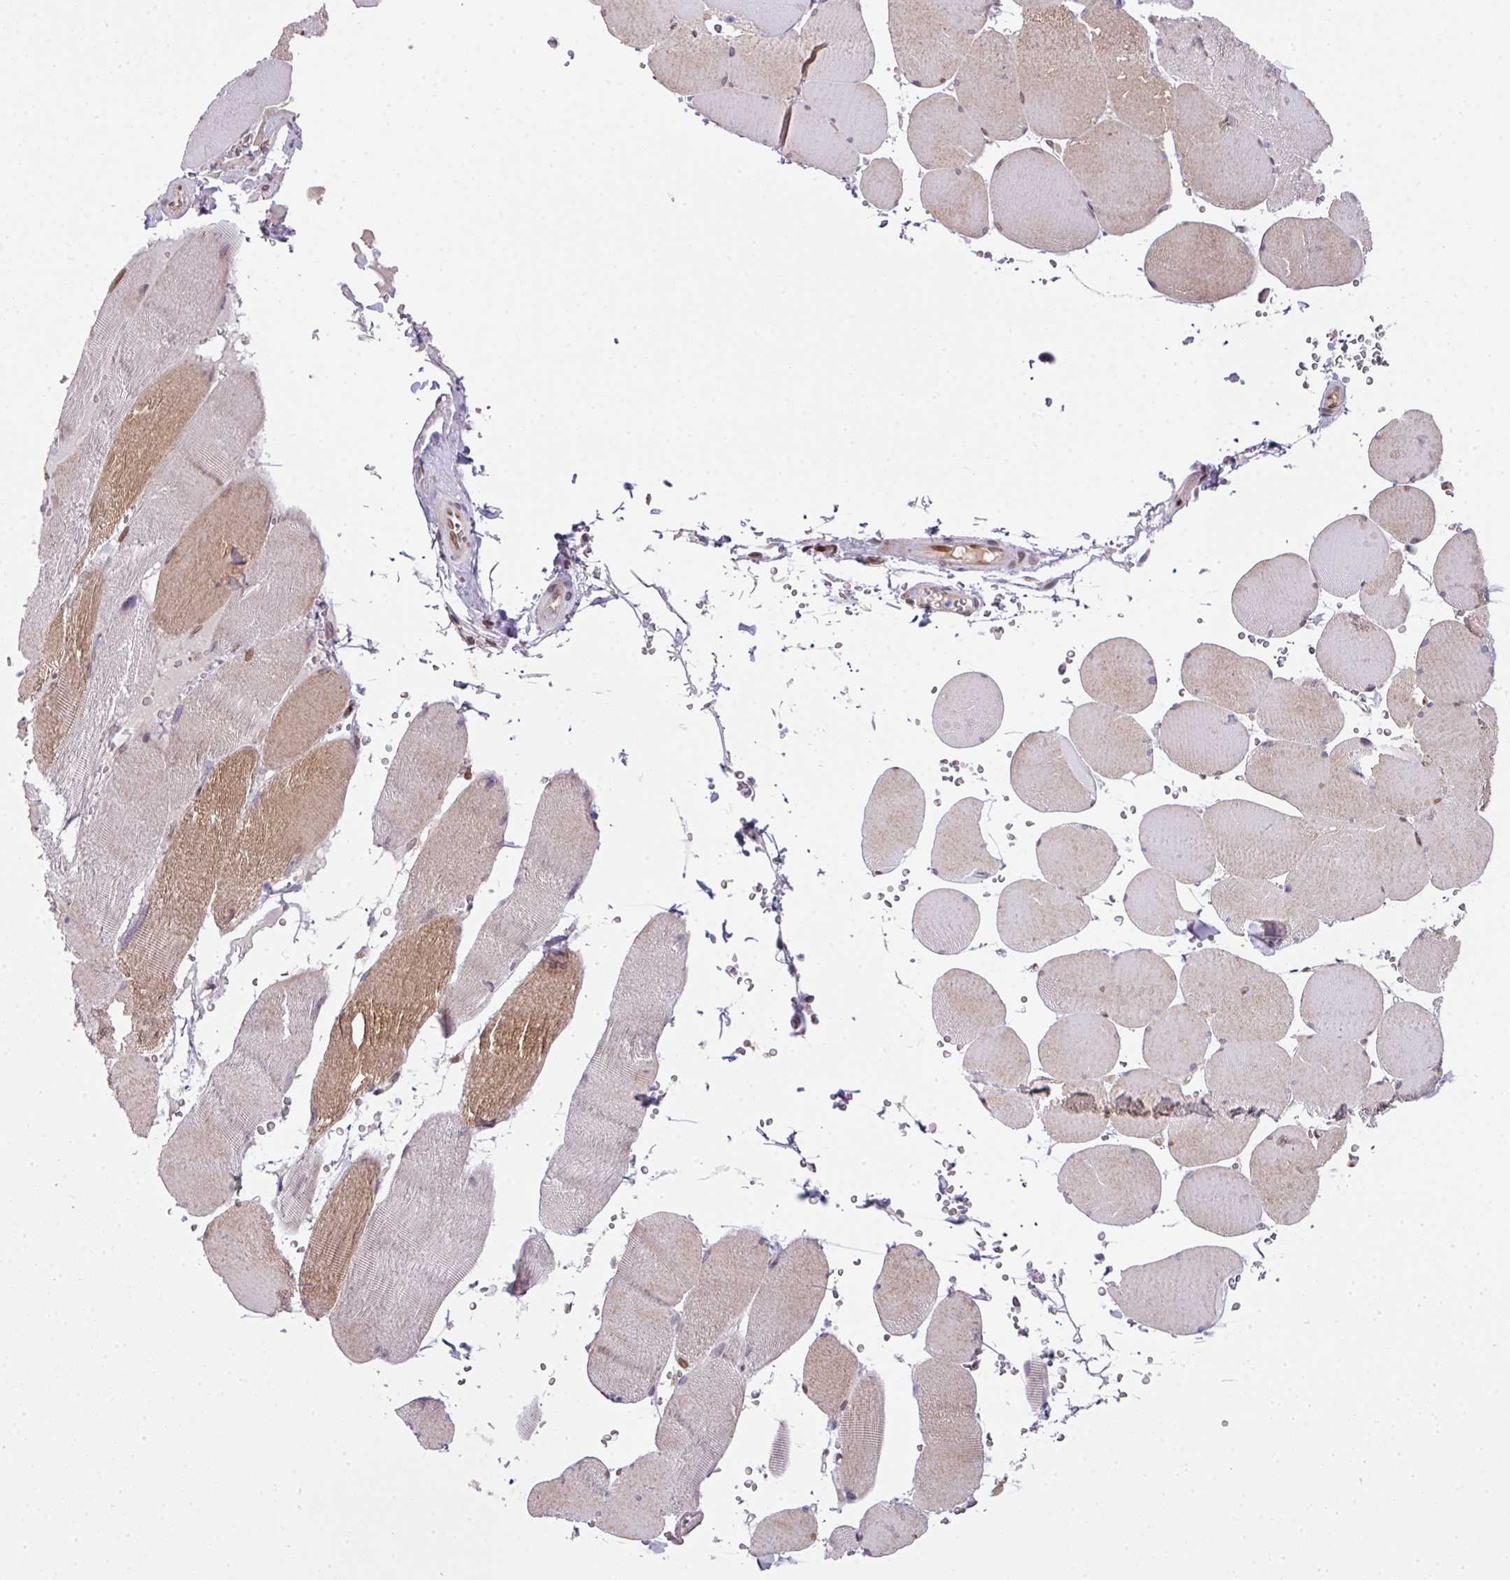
{"staining": {"intensity": "moderate", "quantity": "25%-75%", "location": "cytoplasmic/membranous,nuclear"}, "tissue": "skeletal muscle", "cell_type": "Myocytes", "image_type": "normal", "snomed": [{"axis": "morphology", "description": "Normal tissue, NOS"}, {"axis": "topography", "description": "Skeletal muscle"}, {"axis": "topography", "description": "Head-Neck"}], "caption": "Immunohistochemical staining of benign skeletal muscle demonstrates 25%-75% levels of moderate cytoplasmic/membranous,nuclear protein positivity in approximately 25%-75% of myocytes.", "gene": "PLK1", "patient": {"sex": "male", "age": 66}}